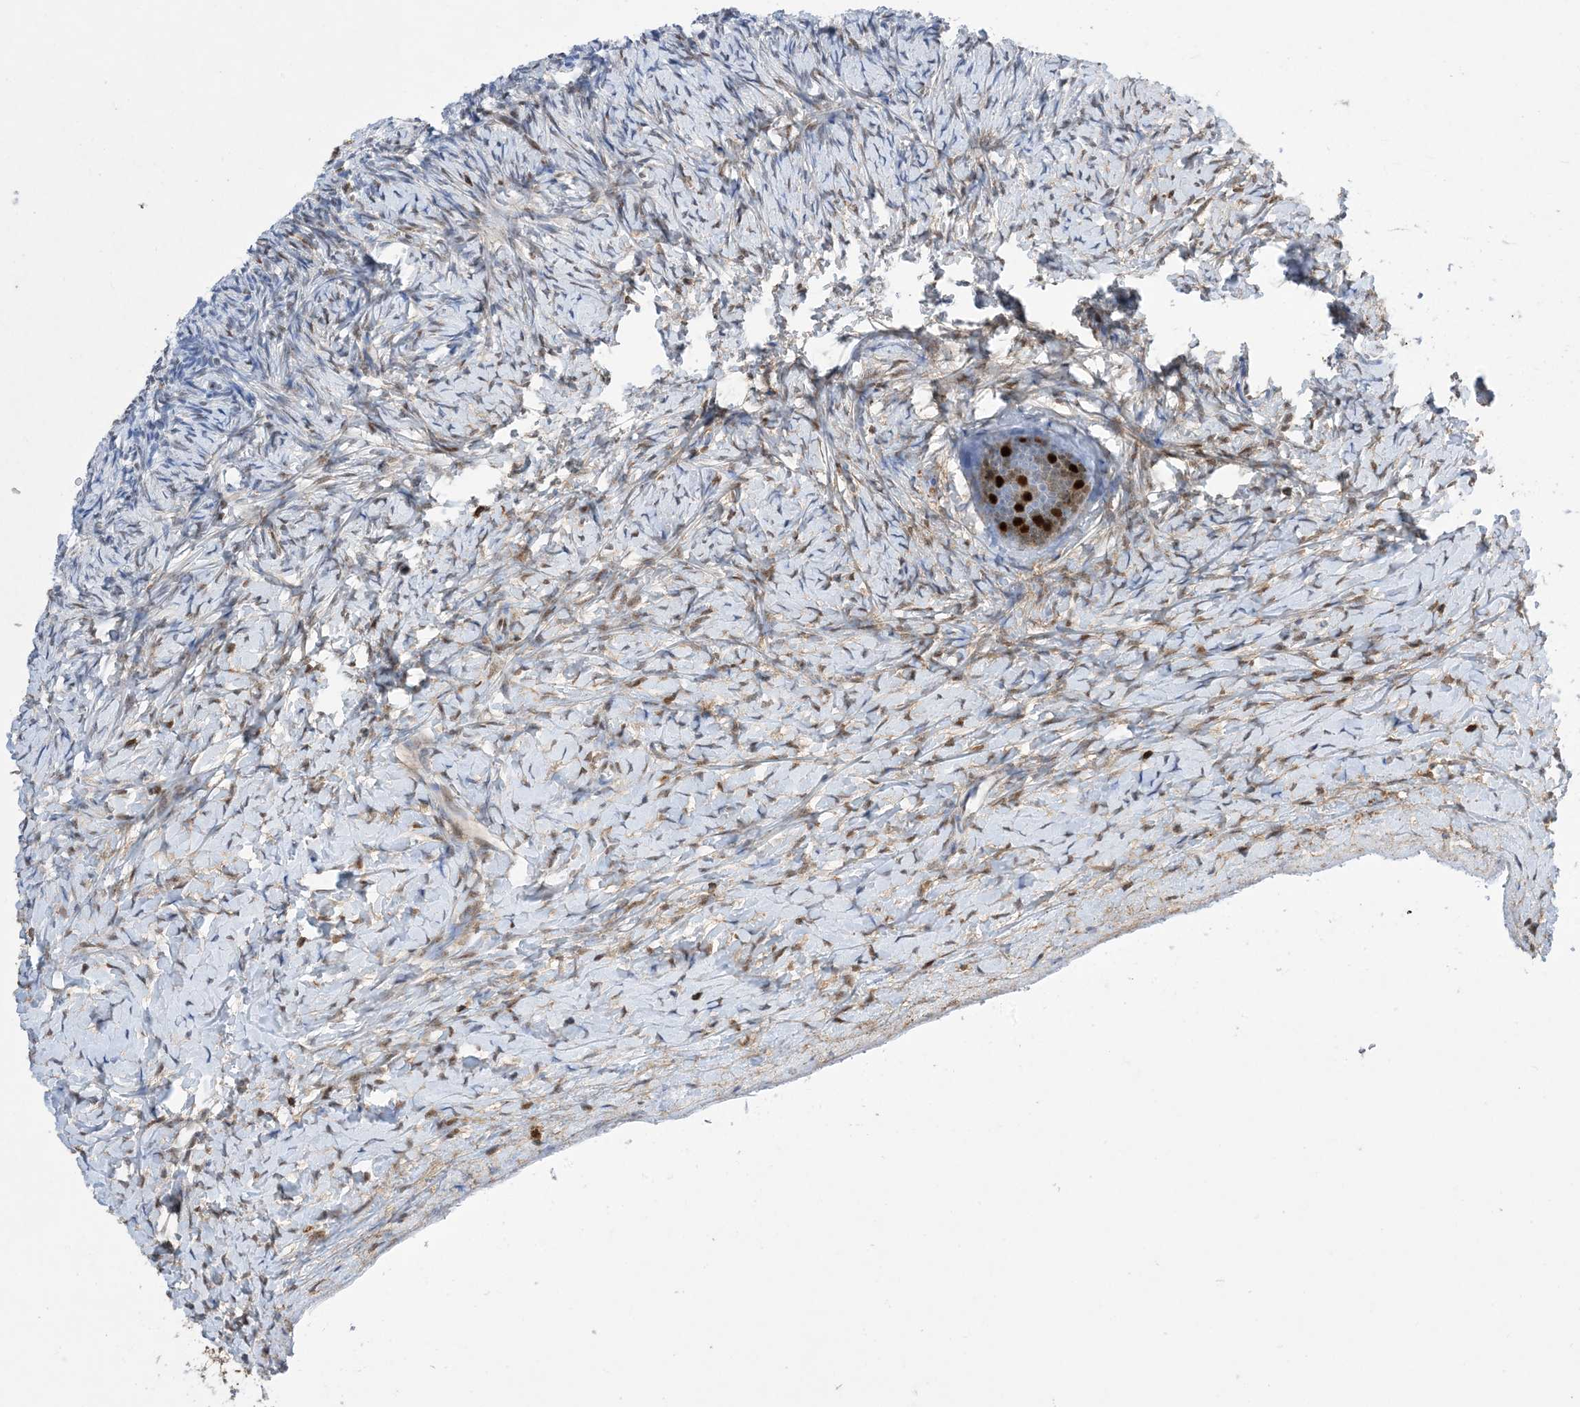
{"staining": {"intensity": "negative", "quantity": "none", "location": "none"}, "tissue": "ovary", "cell_type": "Ovarian stroma cells", "image_type": "normal", "snomed": [{"axis": "morphology", "description": "Normal tissue, NOS"}, {"axis": "morphology", "description": "Developmental malformation"}, {"axis": "topography", "description": "Ovary"}], "caption": "Ovarian stroma cells are negative for protein expression in normal human ovary. (IHC, brightfield microscopy, high magnification).", "gene": "ANXA1", "patient": {"sex": "female", "age": 39}}